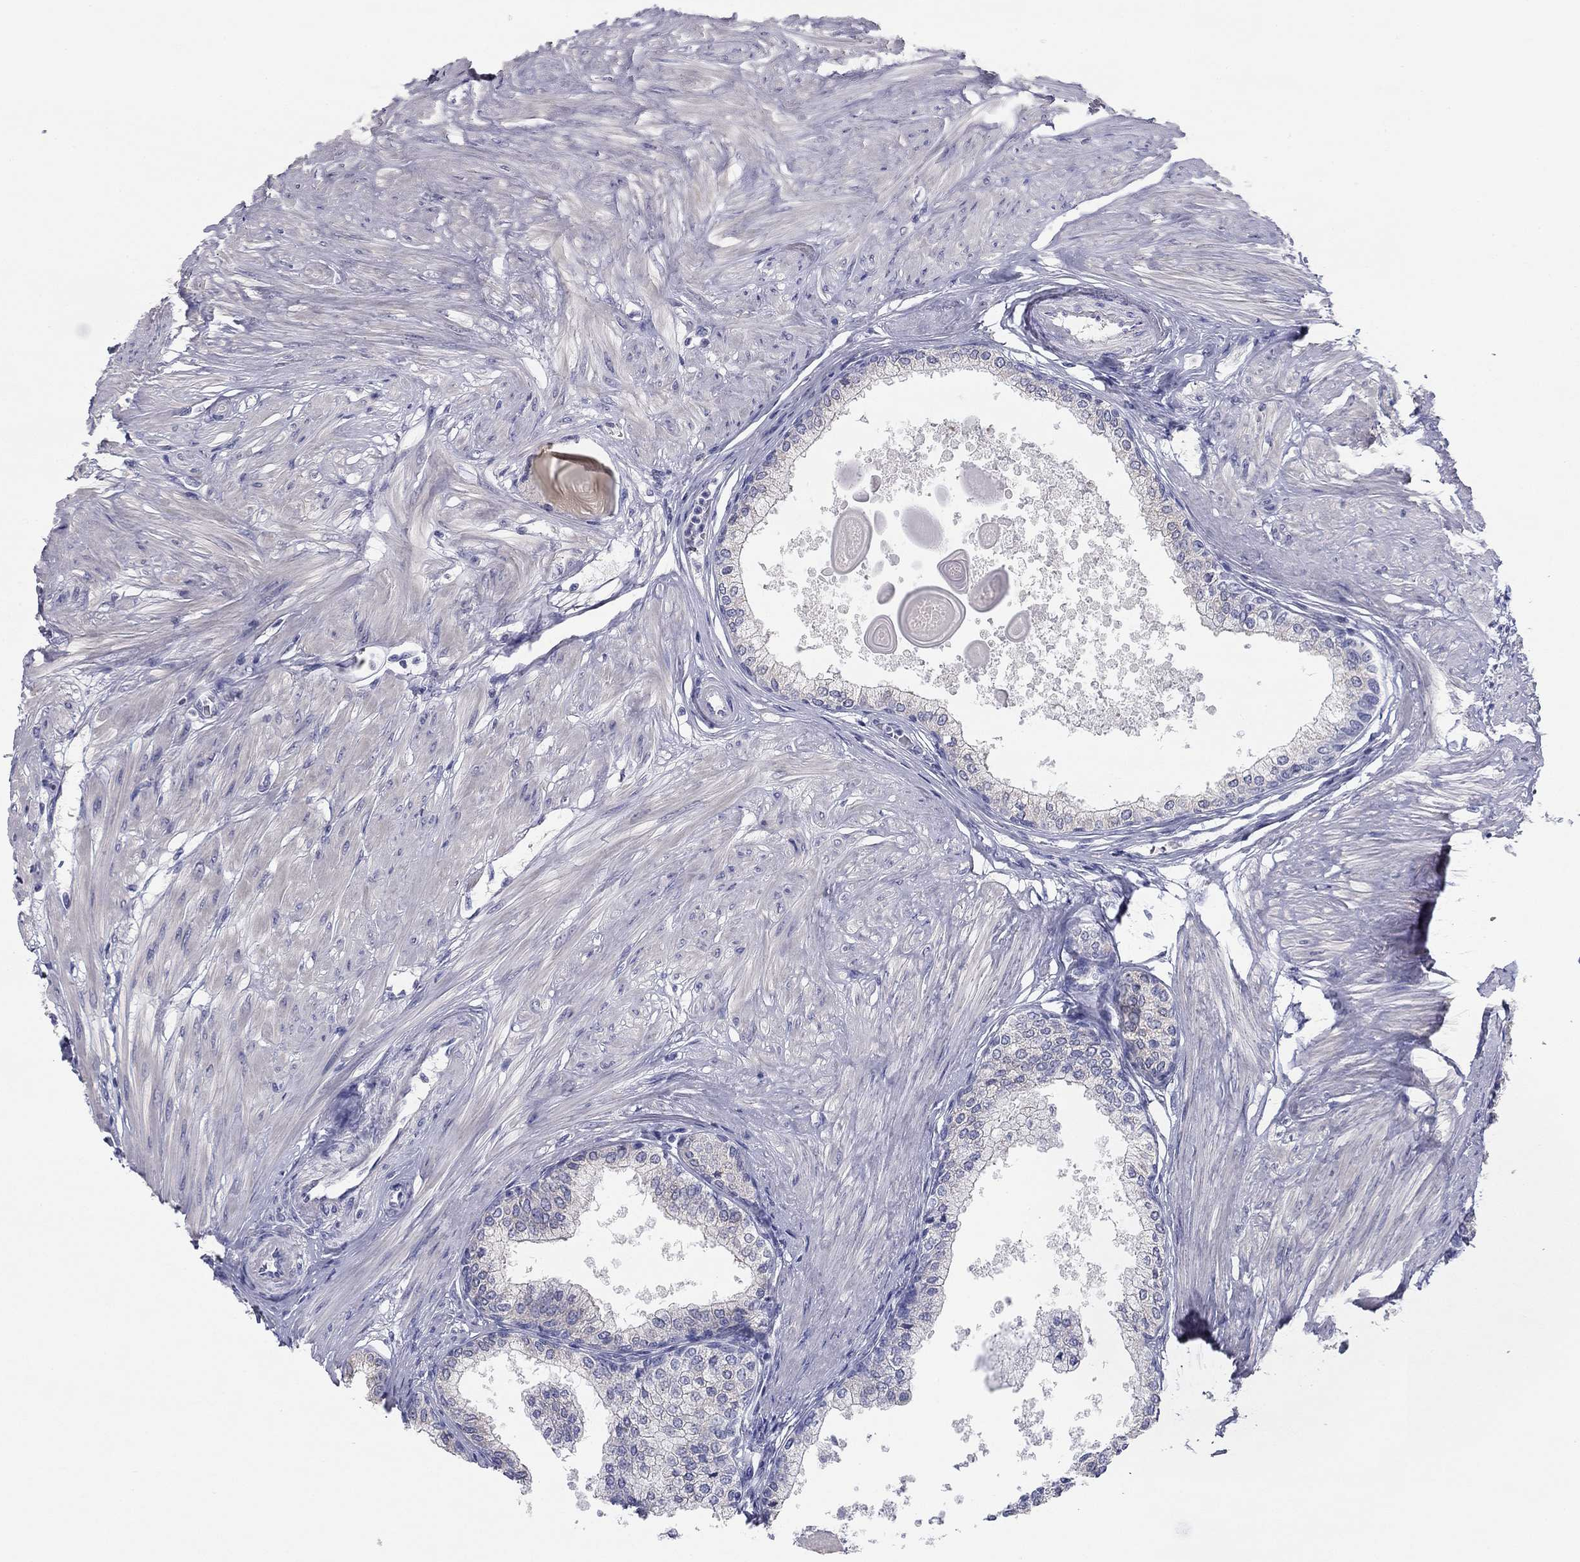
{"staining": {"intensity": "negative", "quantity": "none", "location": "none"}, "tissue": "prostate", "cell_type": "Glandular cells", "image_type": "normal", "snomed": [{"axis": "morphology", "description": "Normal tissue, NOS"}, {"axis": "topography", "description": "Prostate"}], "caption": "This is an immunohistochemistry micrograph of unremarkable prostate. There is no expression in glandular cells.", "gene": "GRK7", "patient": {"sex": "male", "age": 63}}